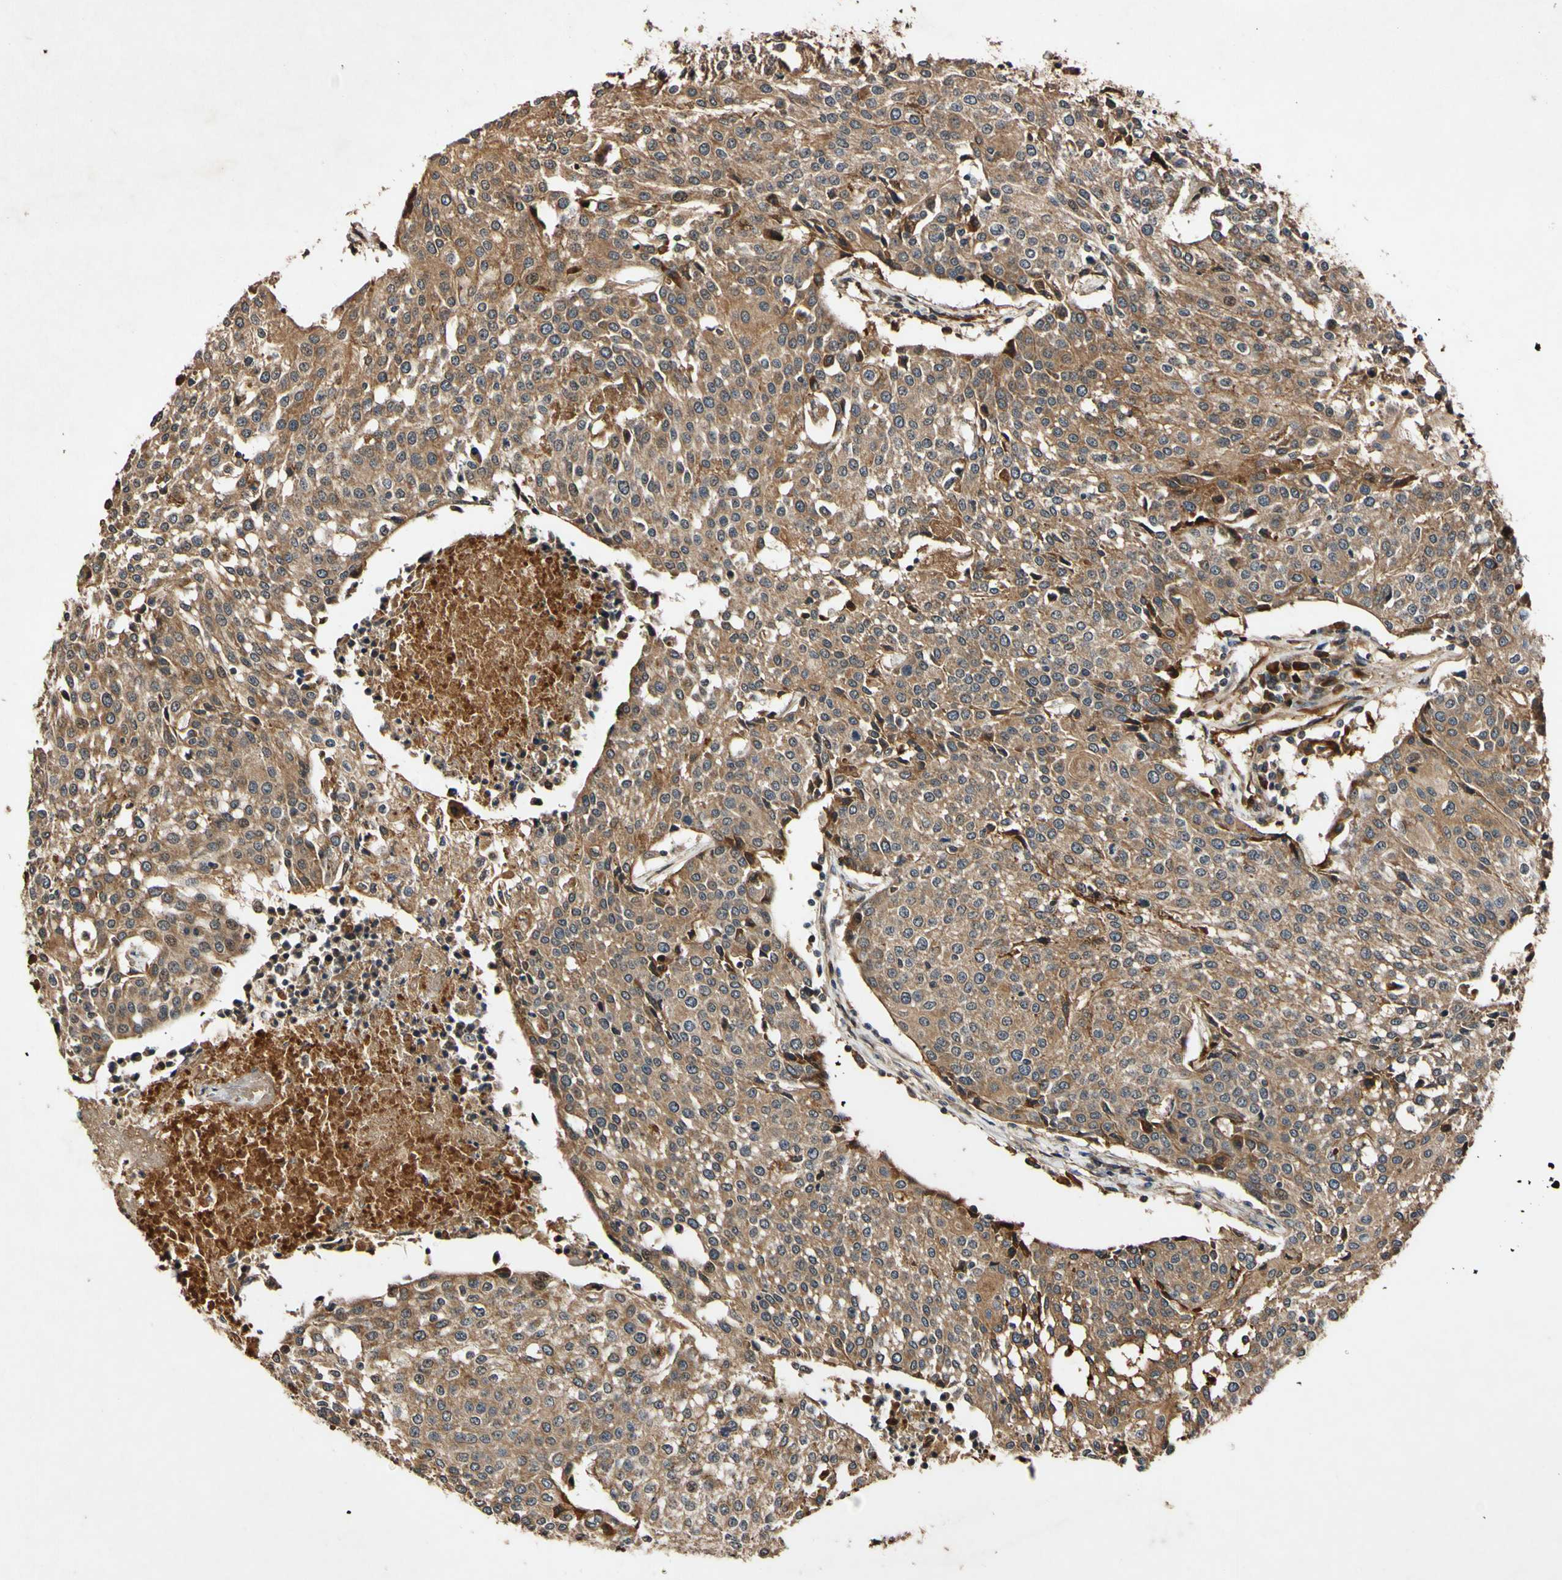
{"staining": {"intensity": "moderate", "quantity": ">75%", "location": "cytoplasmic/membranous"}, "tissue": "urothelial cancer", "cell_type": "Tumor cells", "image_type": "cancer", "snomed": [{"axis": "morphology", "description": "Urothelial carcinoma, High grade"}, {"axis": "topography", "description": "Urinary bladder"}], "caption": "Brown immunohistochemical staining in human urothelial cancer reveals moderate cytoplasmic/membranous staining in about >75% of tumor cells.", "gene": "PLAT", "patient": {"sex": "female", "age": 85}}